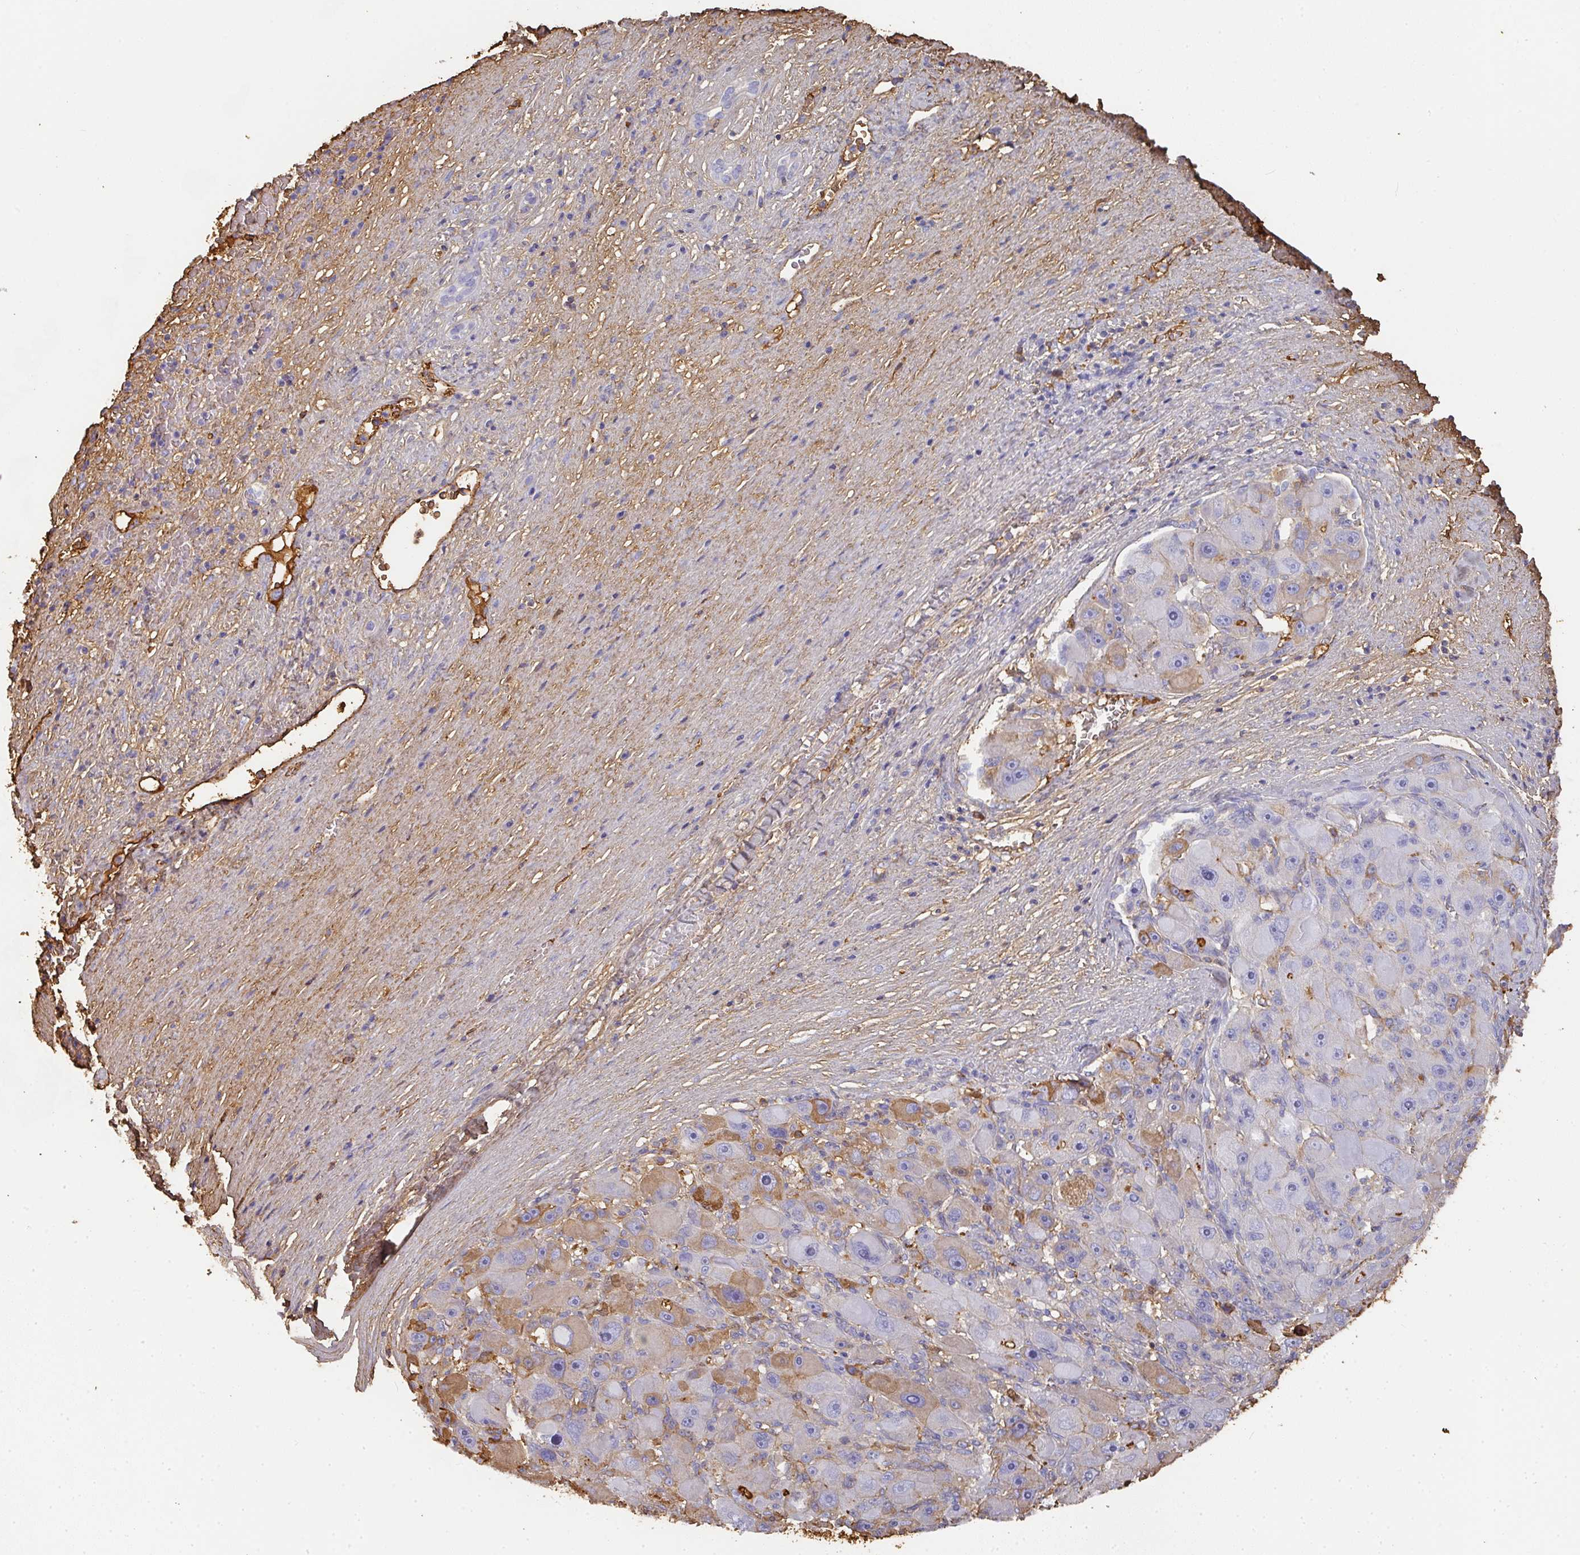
{"staining": {"intensity": "moderate", "quantity": "<25%", "location": "cytoplasmic/membranous"}, "tissue": "liver cancer", "cell_type": "Tumor cells", "image_type": "cancer", "snomed": [{"axis": "morphology", "description": "Carcinoma, Hepatocellular, NOS"}, {"axis": "topography", "description": "Liver"}], "caption": "Liver cancer (hepatocellular carcinoma) tissue demonstrates moderate cytoplasmic/membranous expression in about <25% of tumor cells The protein is stained brown, and the nuclei are stained in blue (DAB (3,3'-diaminobenzidine) IHC with brightfield microscopy, high magnification).", "gene": "ALB", "patient": {"sex": "male", "age": 76}}